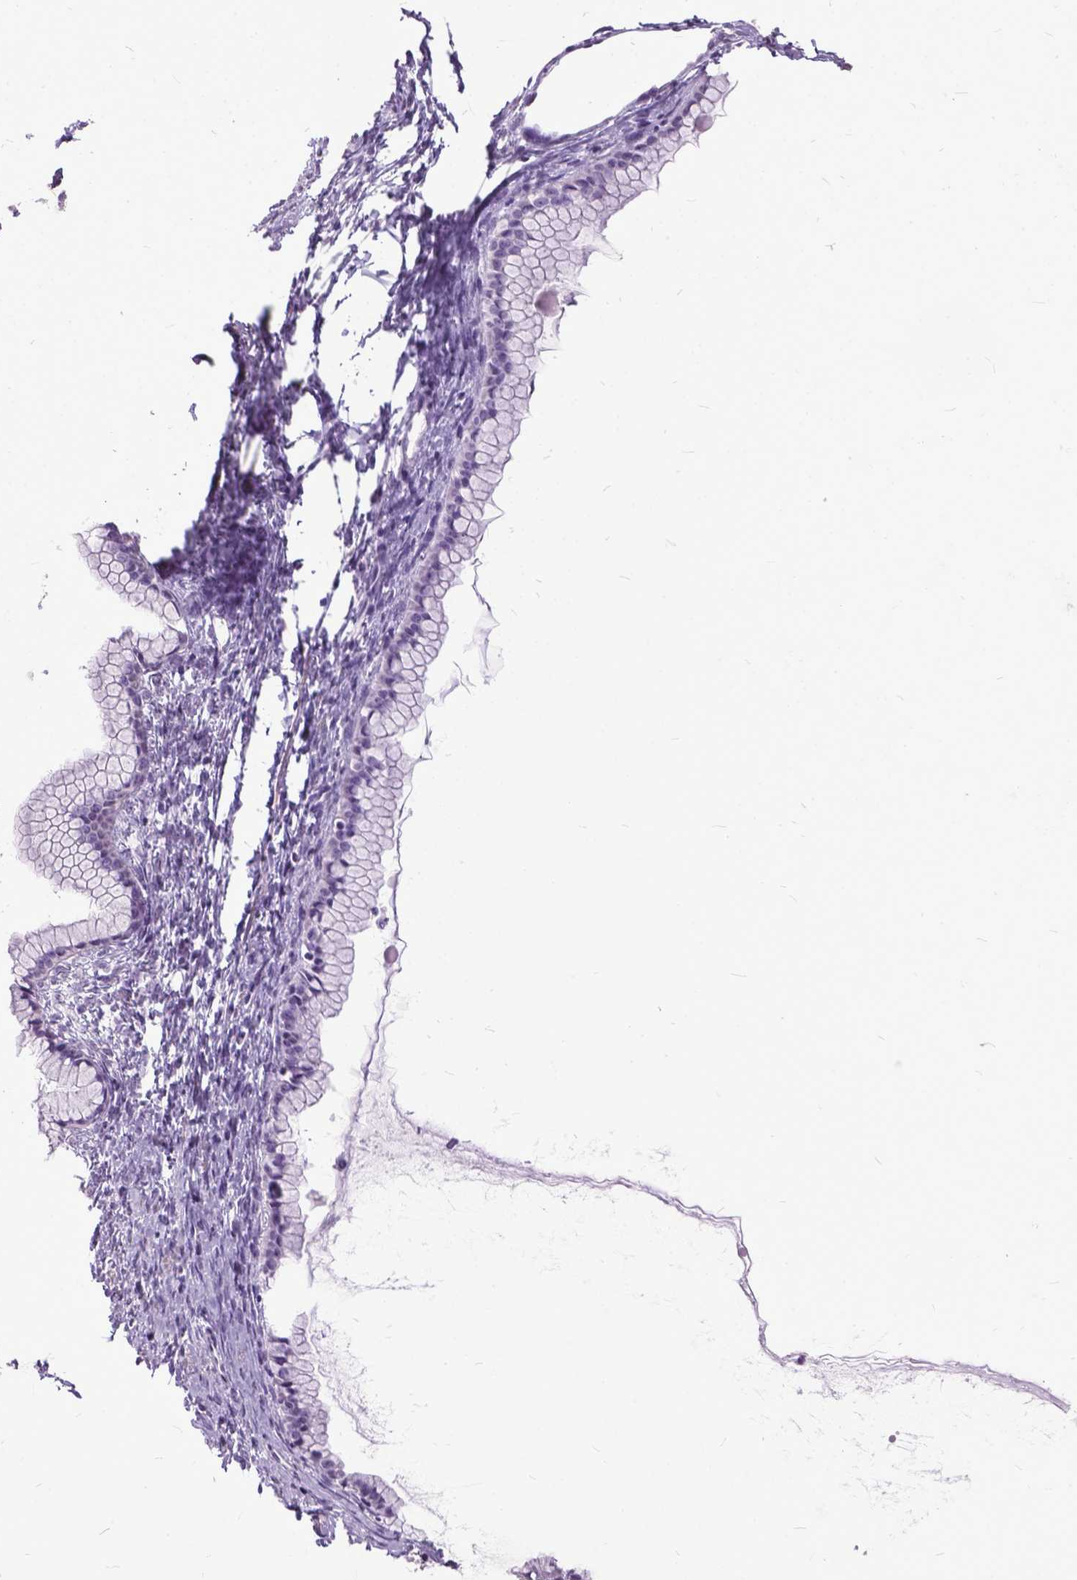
{"staining": {"intensity": "negative", "quantity": "none", "location": "none"}, "tissue": "ovarian cancer", "cell_type": "Tumor cells", "image_type": "cancer", "snomed": [{"axis": "morphology", "description": "Cystadenocarcinoma, mucinous, NOS"}, {"axis": "topography", "description": "Ovary"}], "caption": "This histopathology image is of mucinous cystadenocarcinoma (ovarian) stained with IHC to label a protein in brown with the nuclei are counter-stained blue. There is no staining in tumor cells. (DAB (3,3'-diaminobenzidine) immunohistochemistry, high magnification).", "gene": "MARCHF10", "patient": {"sex": "female", "age": 41}}